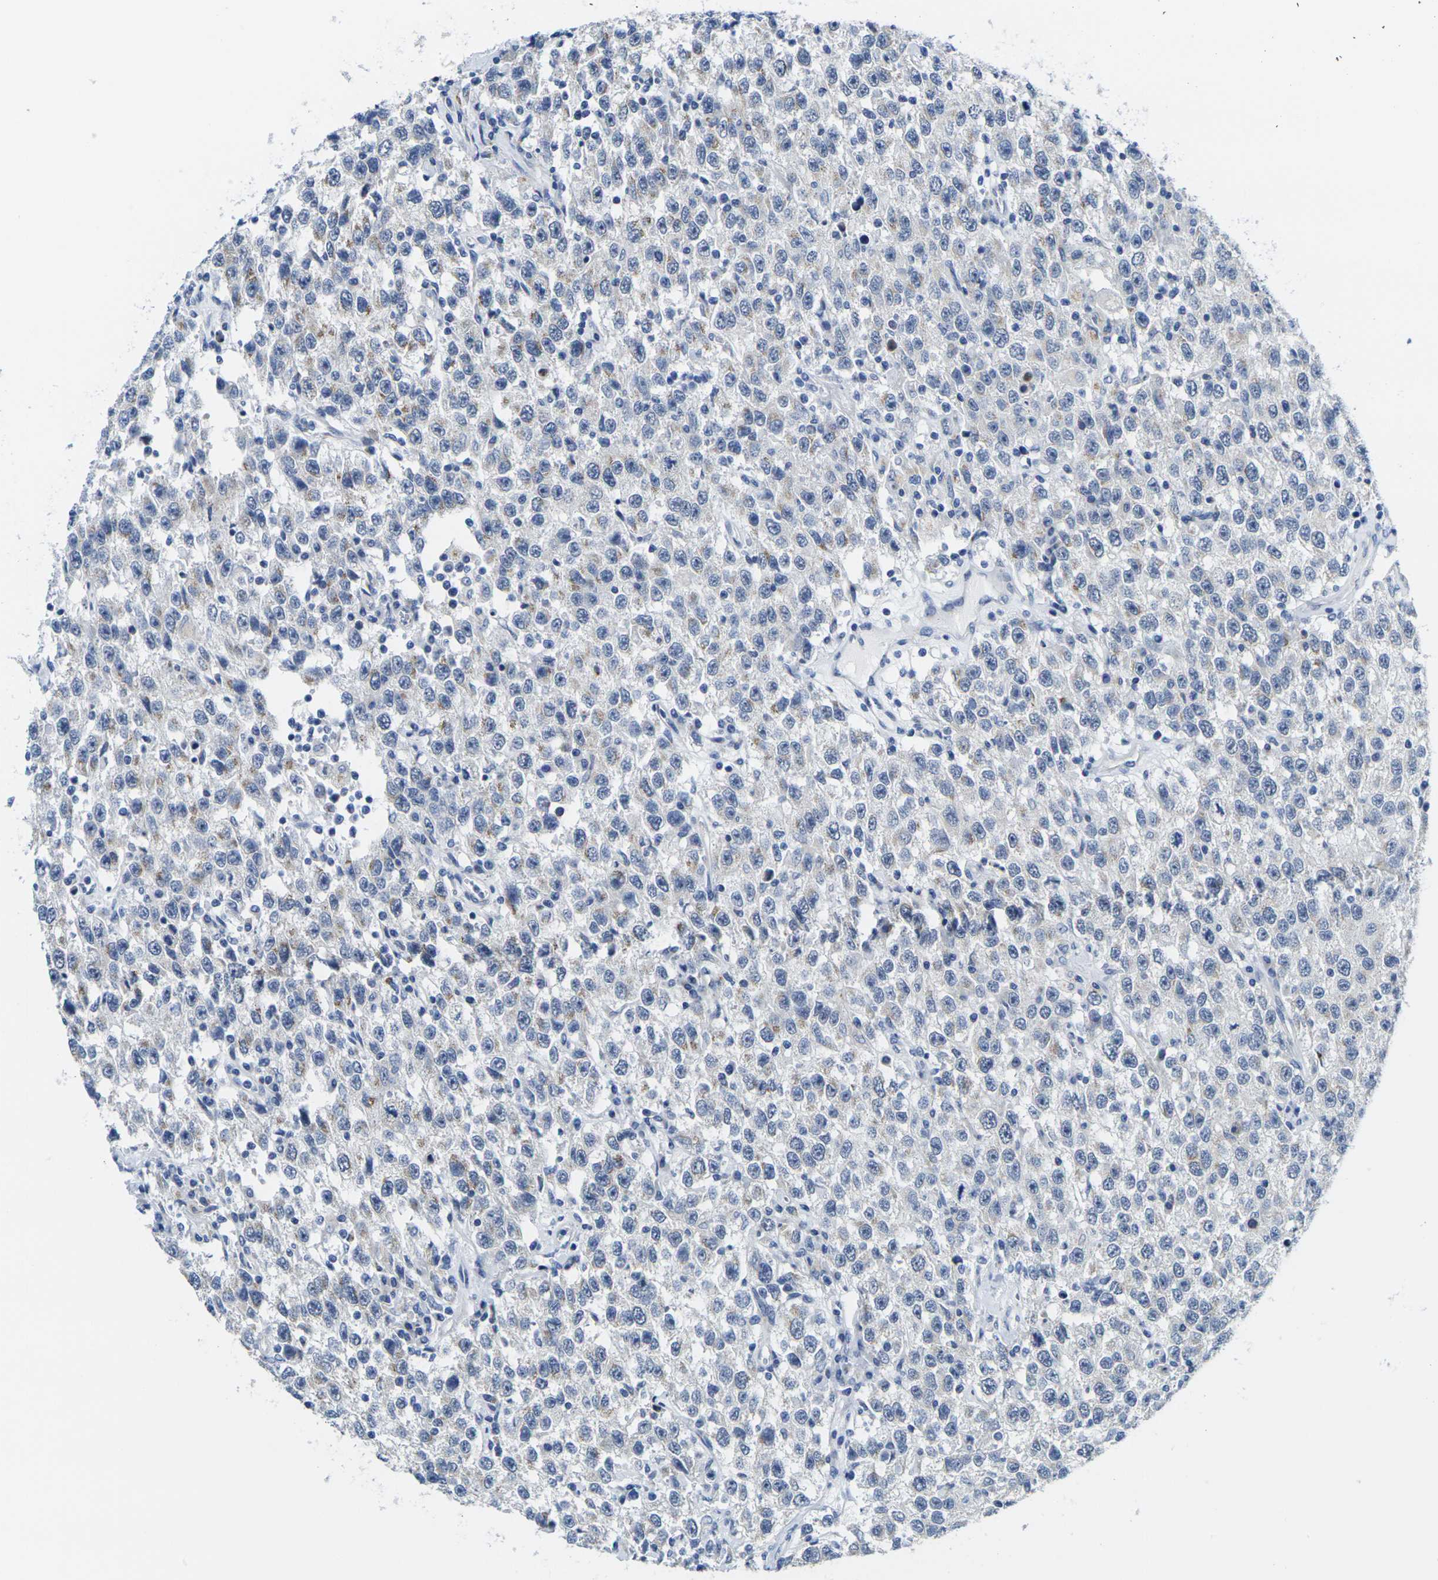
{"staining": {"intensity": "weak", "quantity": "25%-75%", "location": "cytoplasmic/membranous"}, "tissue": "testis cancer", "cell_type": "Tumor cells", "image_type": "cancer", "snomed": [{"axis": "morphology", "description": "Seminoma, NOS"}, {"axis": "topography", "description": "Testis"}], "caption": "Human testis seminoma stained with a protein marker demonstrates weak staining in tumor cells.", "gene": "CRK", "patient": {"sex": "male", "age": 41}}